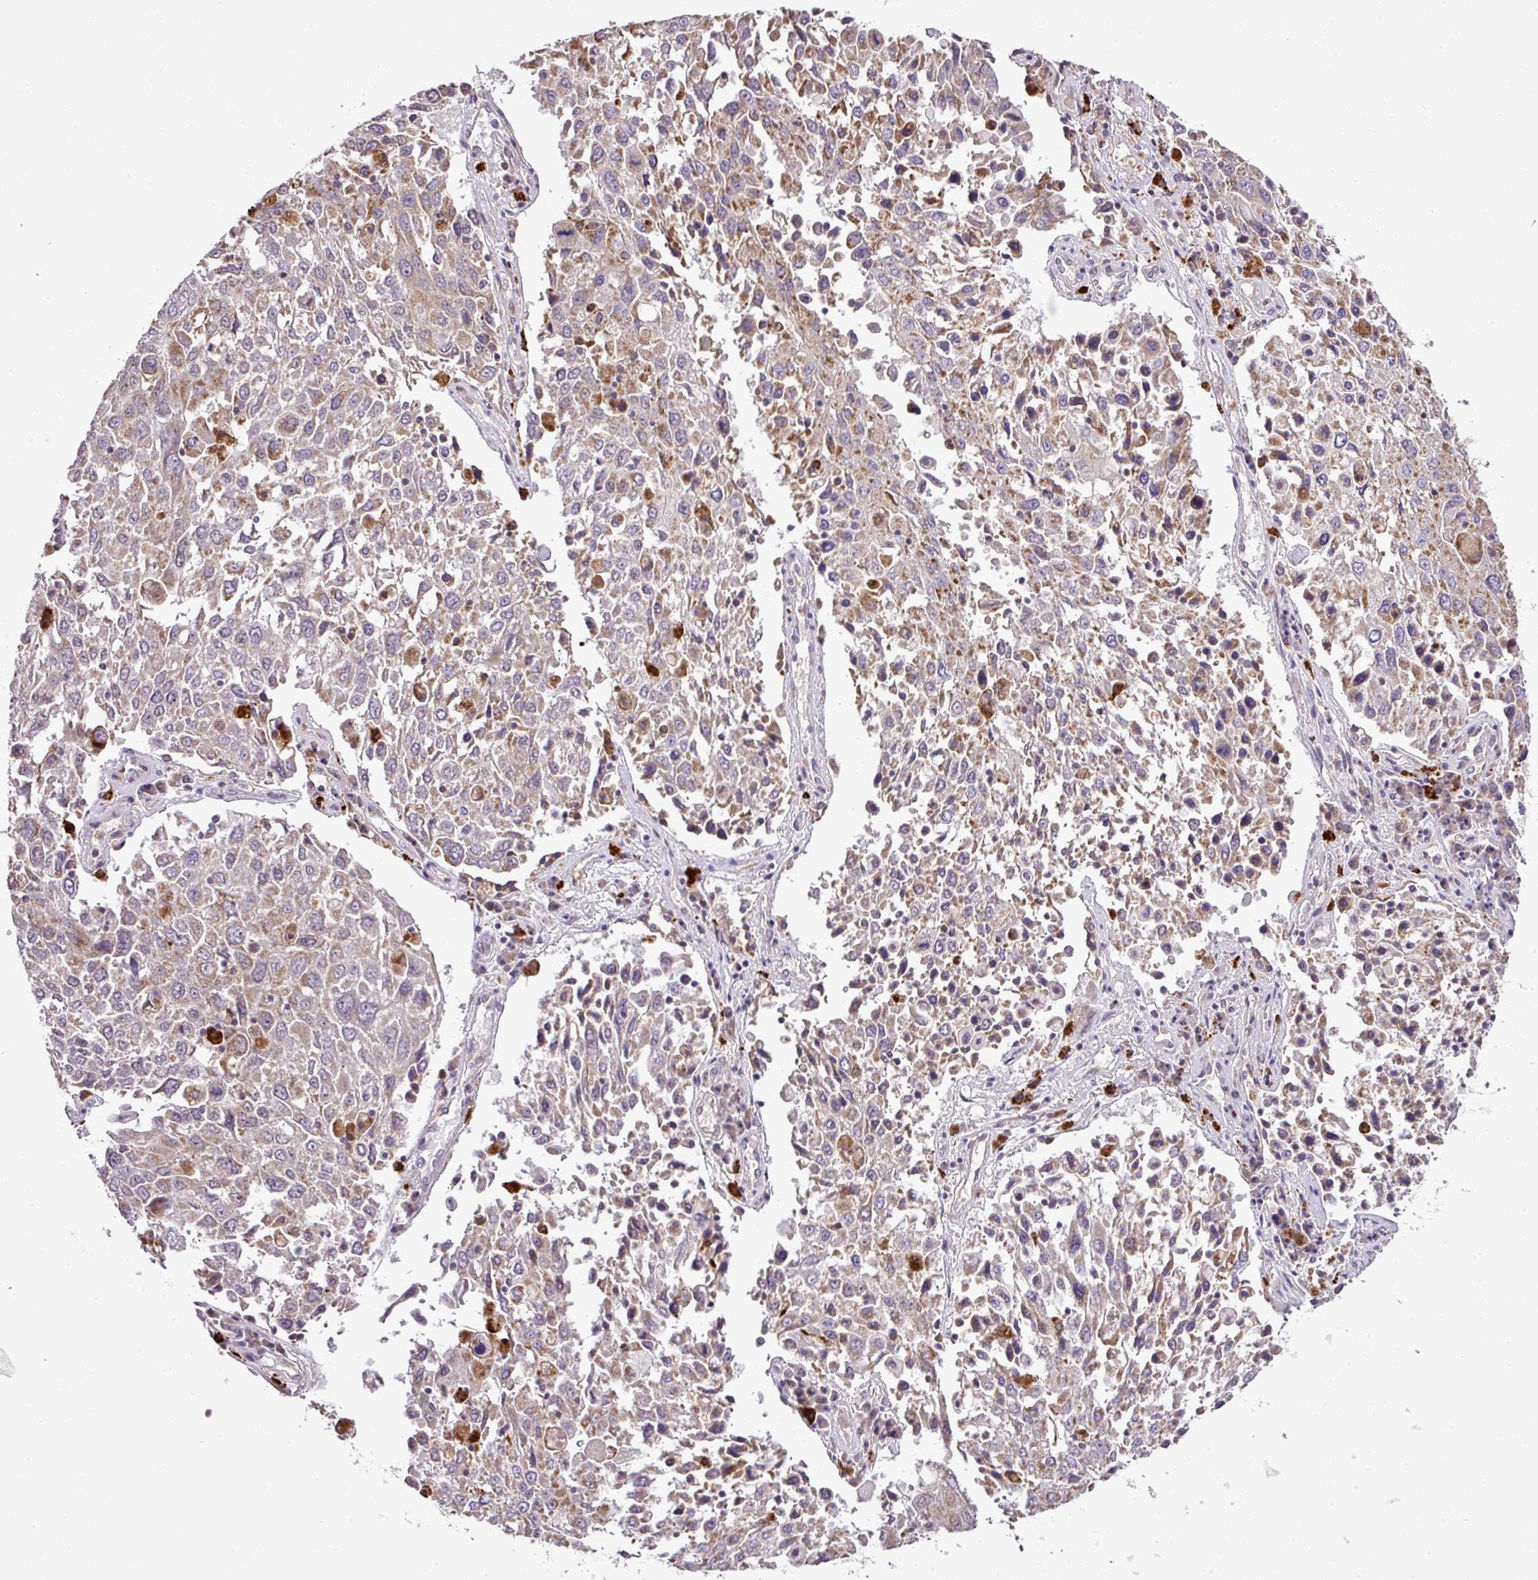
{"staining": {"intensity": "weak", "quantity": ">75%", "location": "cytoplasmic/membranous"}, "tissue": "lung cancer", "cell_type": "Tumor cells", "image_type": "cancer", "snomed": [{"axis": "morphology", "description": "Squamous cell carcinoma, NOS"}, {"axis": "topography", "description": "Lung"}], "caption": "Protein analysis of lung cancer (squamous cell carcinoma) tissue exhibits weak cytoplasmic/membranous positivity in about >75% of tumor cells. The protein is stained brown, and the nuclei are stained in blue (DAB (3,3'-diaminobenzidine) IHC with brightfield microscopy, high magnification).", "gene": "SMCO4", "patient": {"sex": "male", "age": 65}}